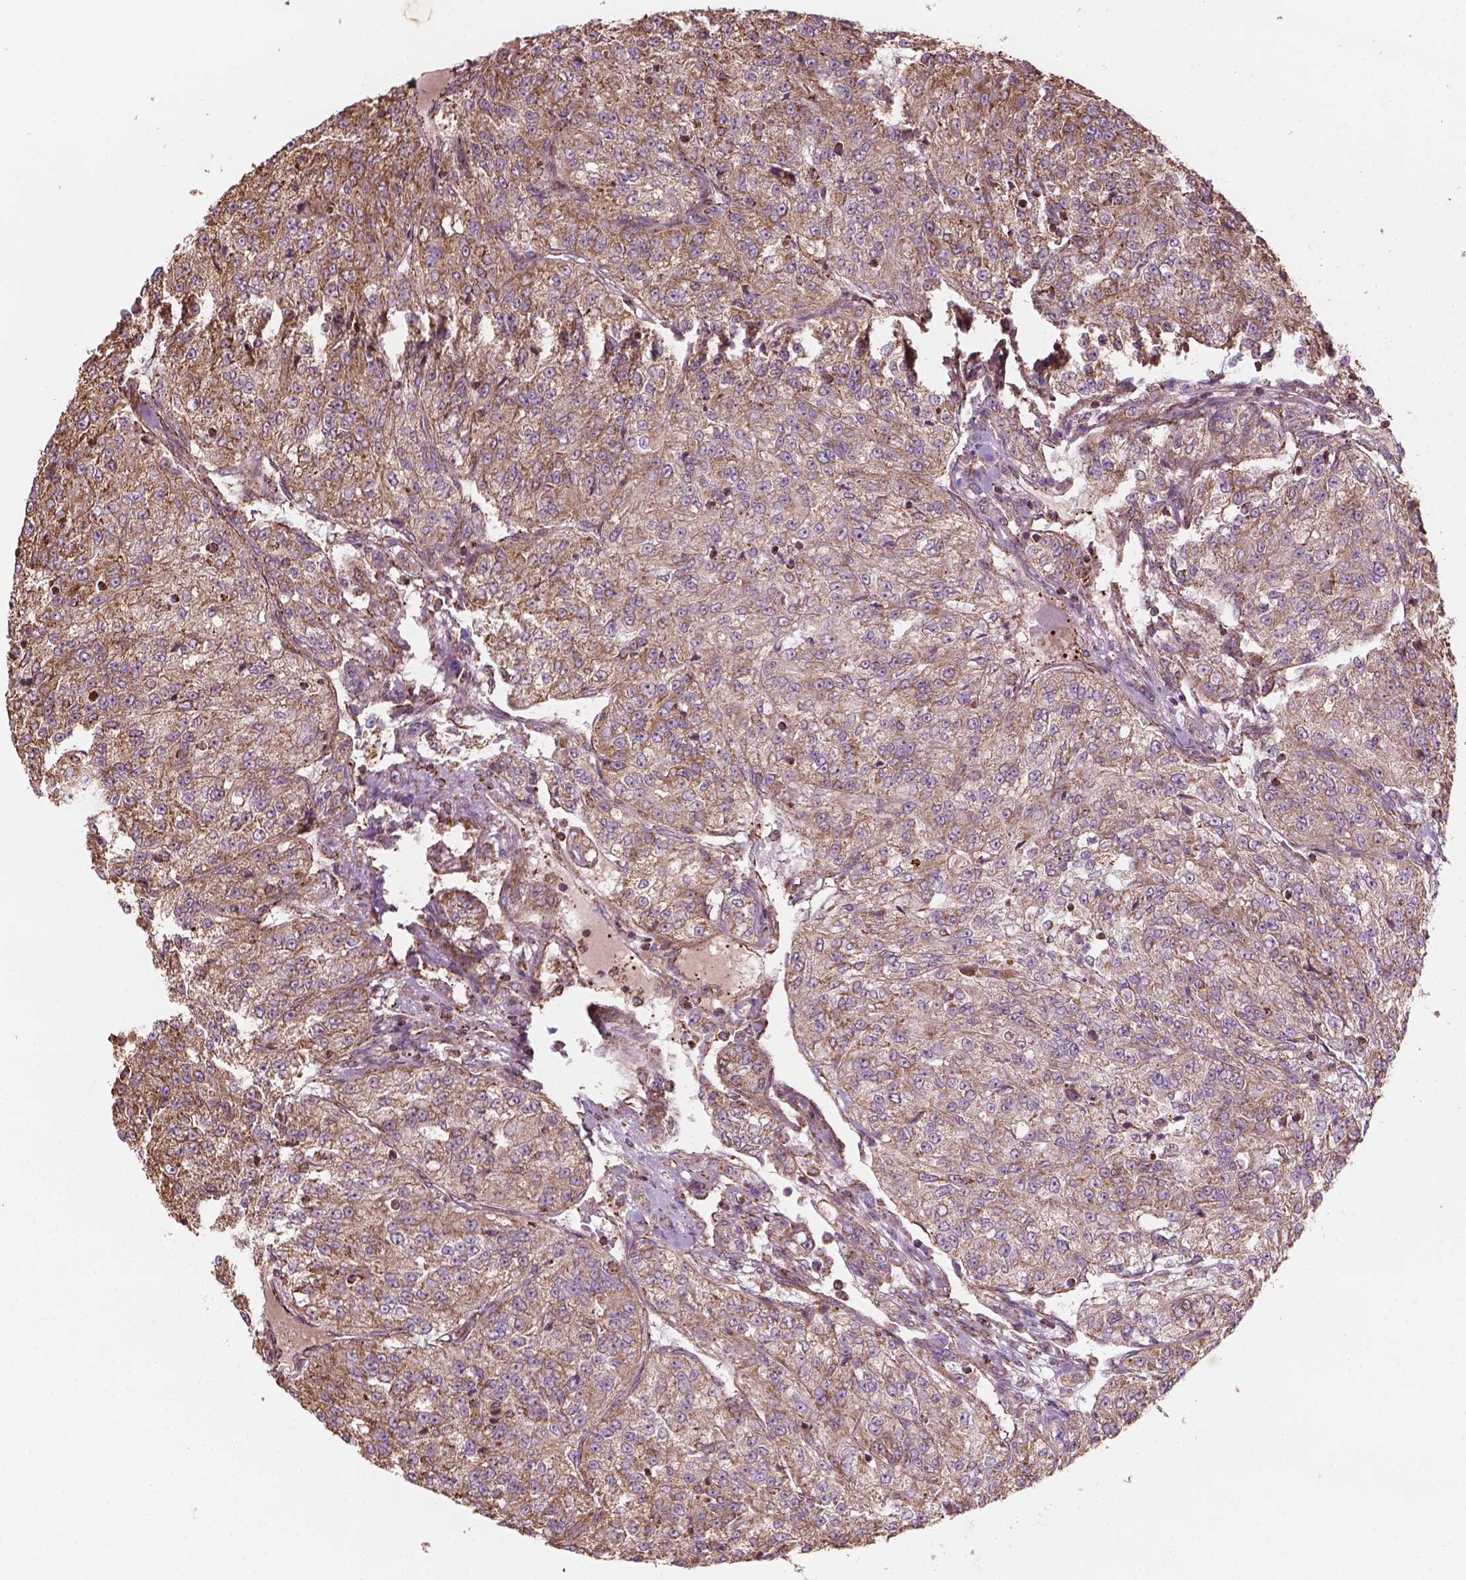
{"staining": {"intensity": "weak", "quantity": ">75%", "location": "cytoplasmic/membranous"}, "tissue": "renal cancer", "cell_type": "Tumor cells", "image_type": "cancer", "snomed": [{"axis": "morphology", "description": "Adenocarcinoma, NOS"}, {"axis": "topography", "description": "Kidney"}], "caption": "A photomicrograph of human adenocarcinoma (renal) stained for a protein displays weak cytoplasmic/membranous brown staining in tumor cells. The staining is performed using DAB (3,3'-diaminobenzidine) brown chromogen to label protein expression. The nuclei are counter-stained blue using hematoxylin.", "gene": "HS3ST3A1", "patient": {"sex": "female", "age": 63}}